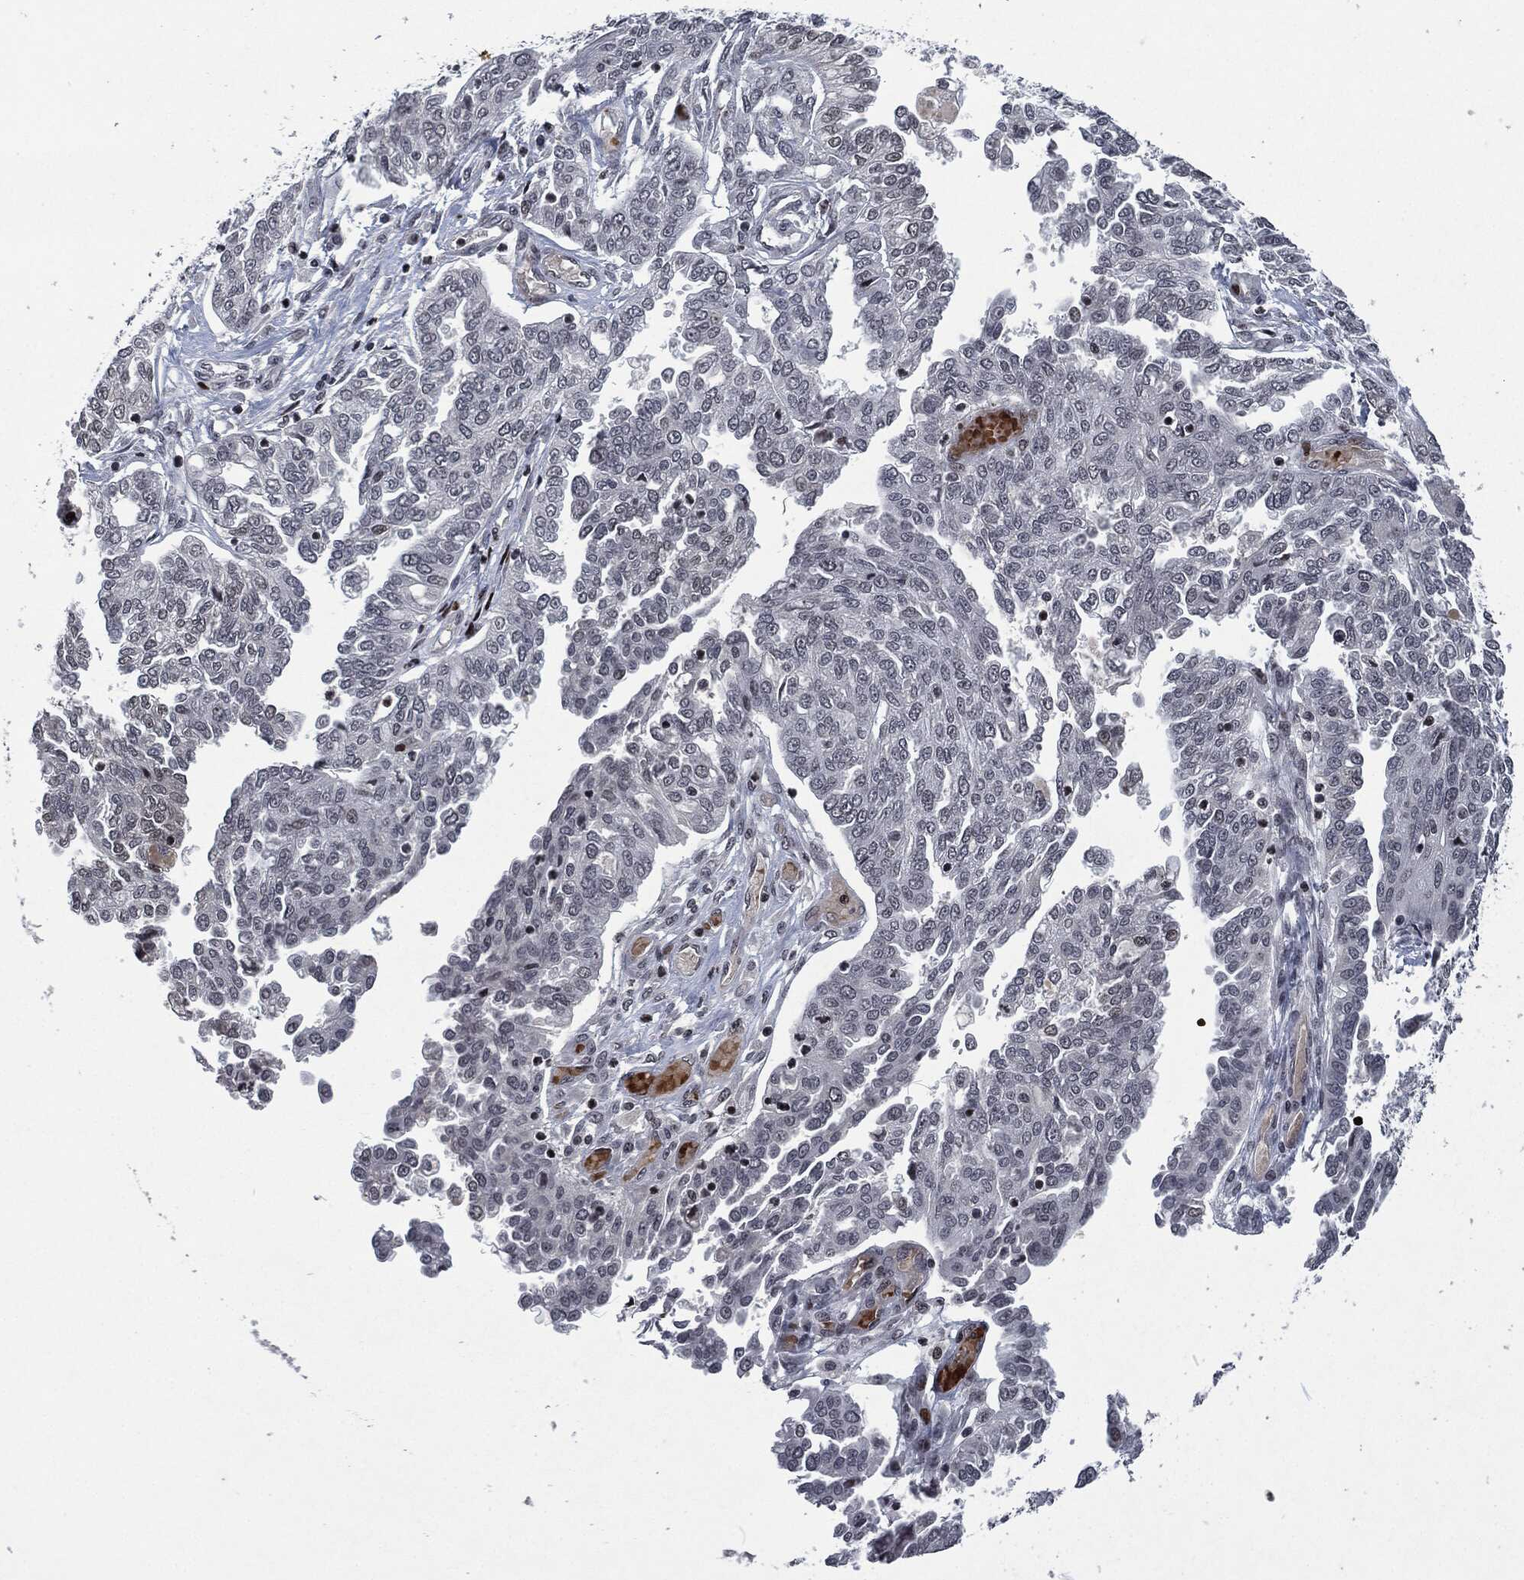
{"staining": {"intensity": "negative", "quantity": "none", "location": "none"}, "tissue": "ovarian cancer", "cell_type": "Tumor cells", "image_type": "cancer", "snomed": [{"axis": "morphology", "description": "Cystadenocarcinoma, serous, NOS"}, {"axis": "topography", "description": "Ovary"}], "caption": "Immunohistochemical staining of human ovarian cancer (serous cystadenocarcinoma) exhibits no significant expression in tumor cells.", "gene": "EGFR", "patient": {"sex": "female", "age": 67}}